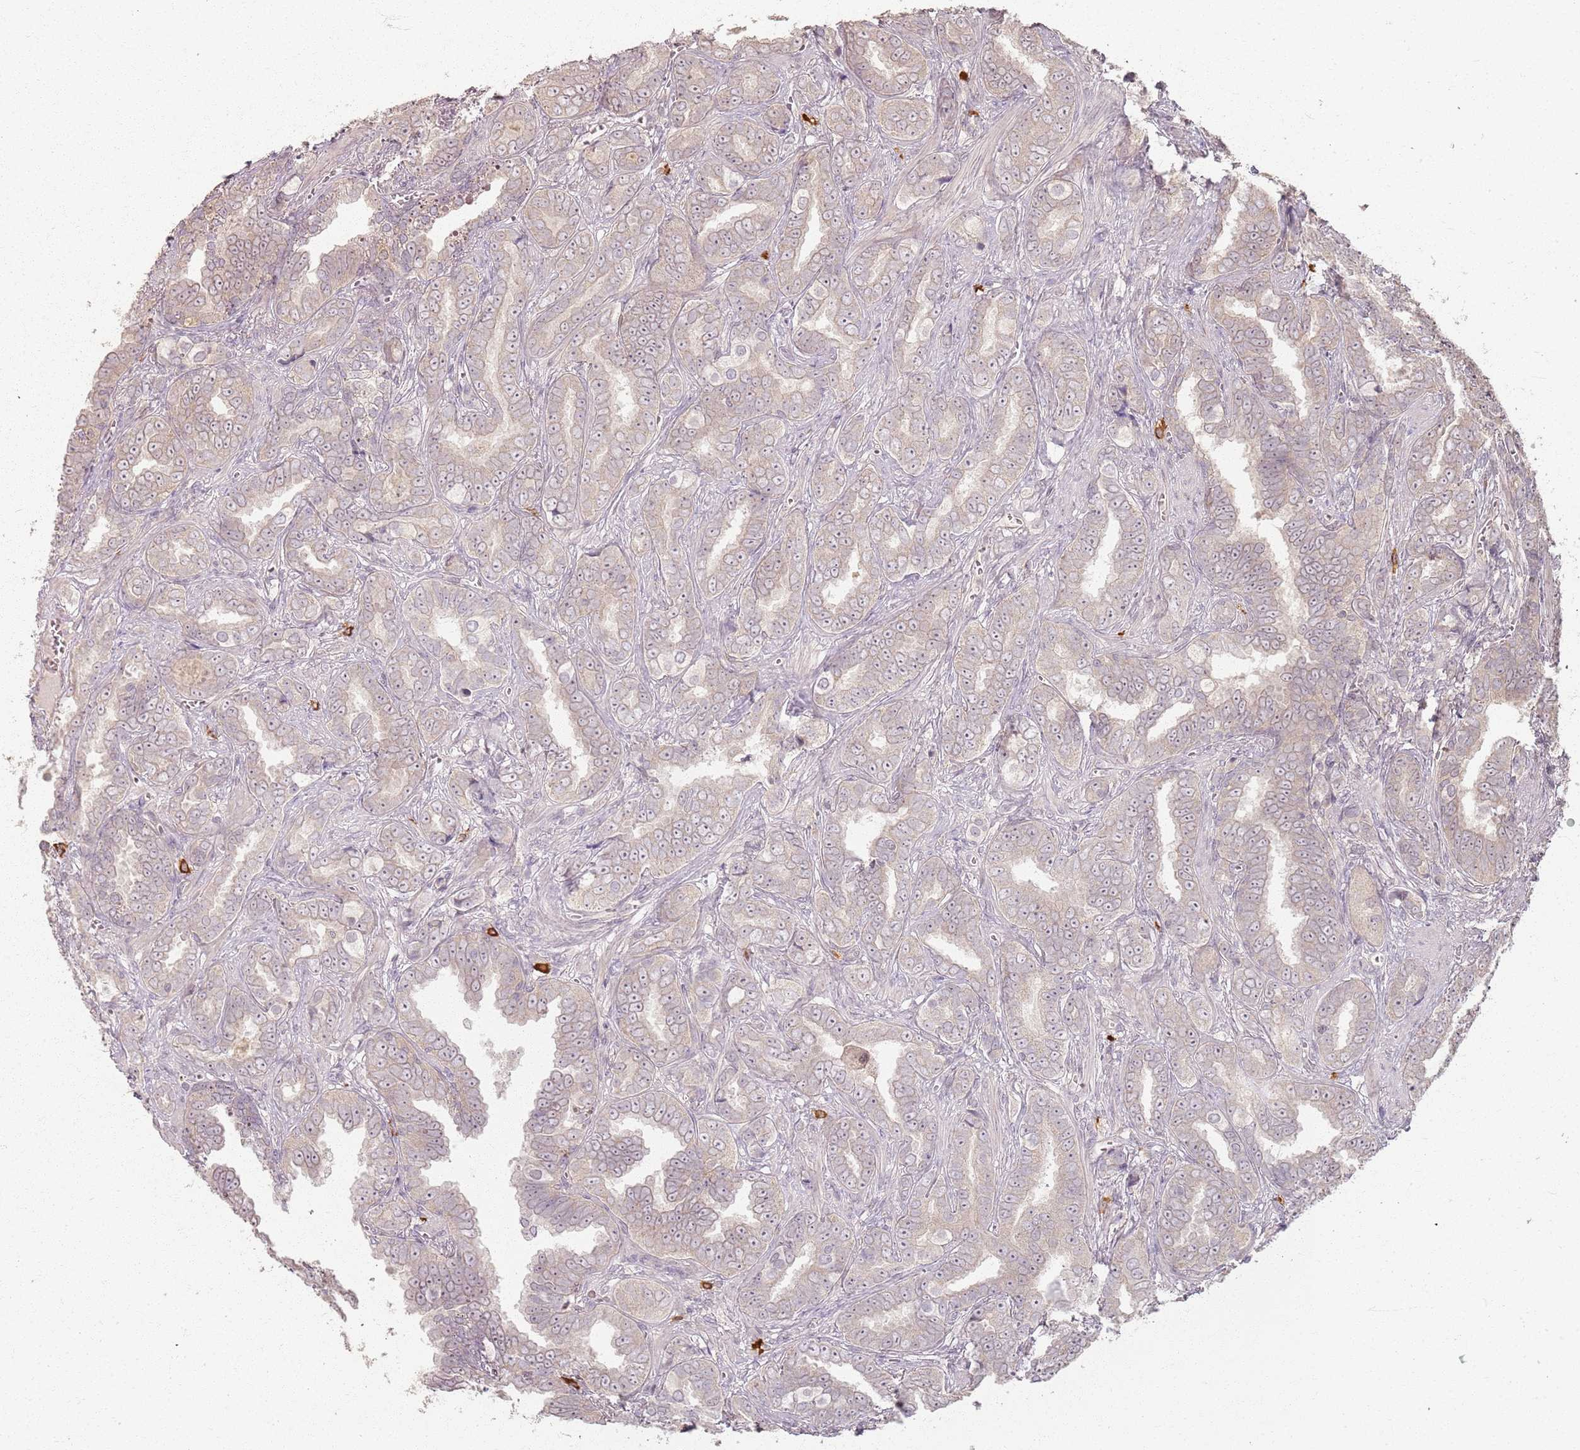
{"staining": {"intensity": "weak", "quantity": "25%-75%", "location": "cytoplasmic/membranous"}, "tissue": "prostate cancer", "cell_type": "Tumor cells", "image_type": "cancer", "snomed": [{"axis": "morphology", "description": "Adenocarcinoma, High grade"}, {"axis": "topography", "description": "Prostate"}], "caption": "Human prostate cancer stained for a protein (brown) shows weak cytoplasmic/membranous positive positivity in approximately 25%-75% of tumor cells.", "gene": "CCDC168", "patient": {"sex": "male", "age": 67}}